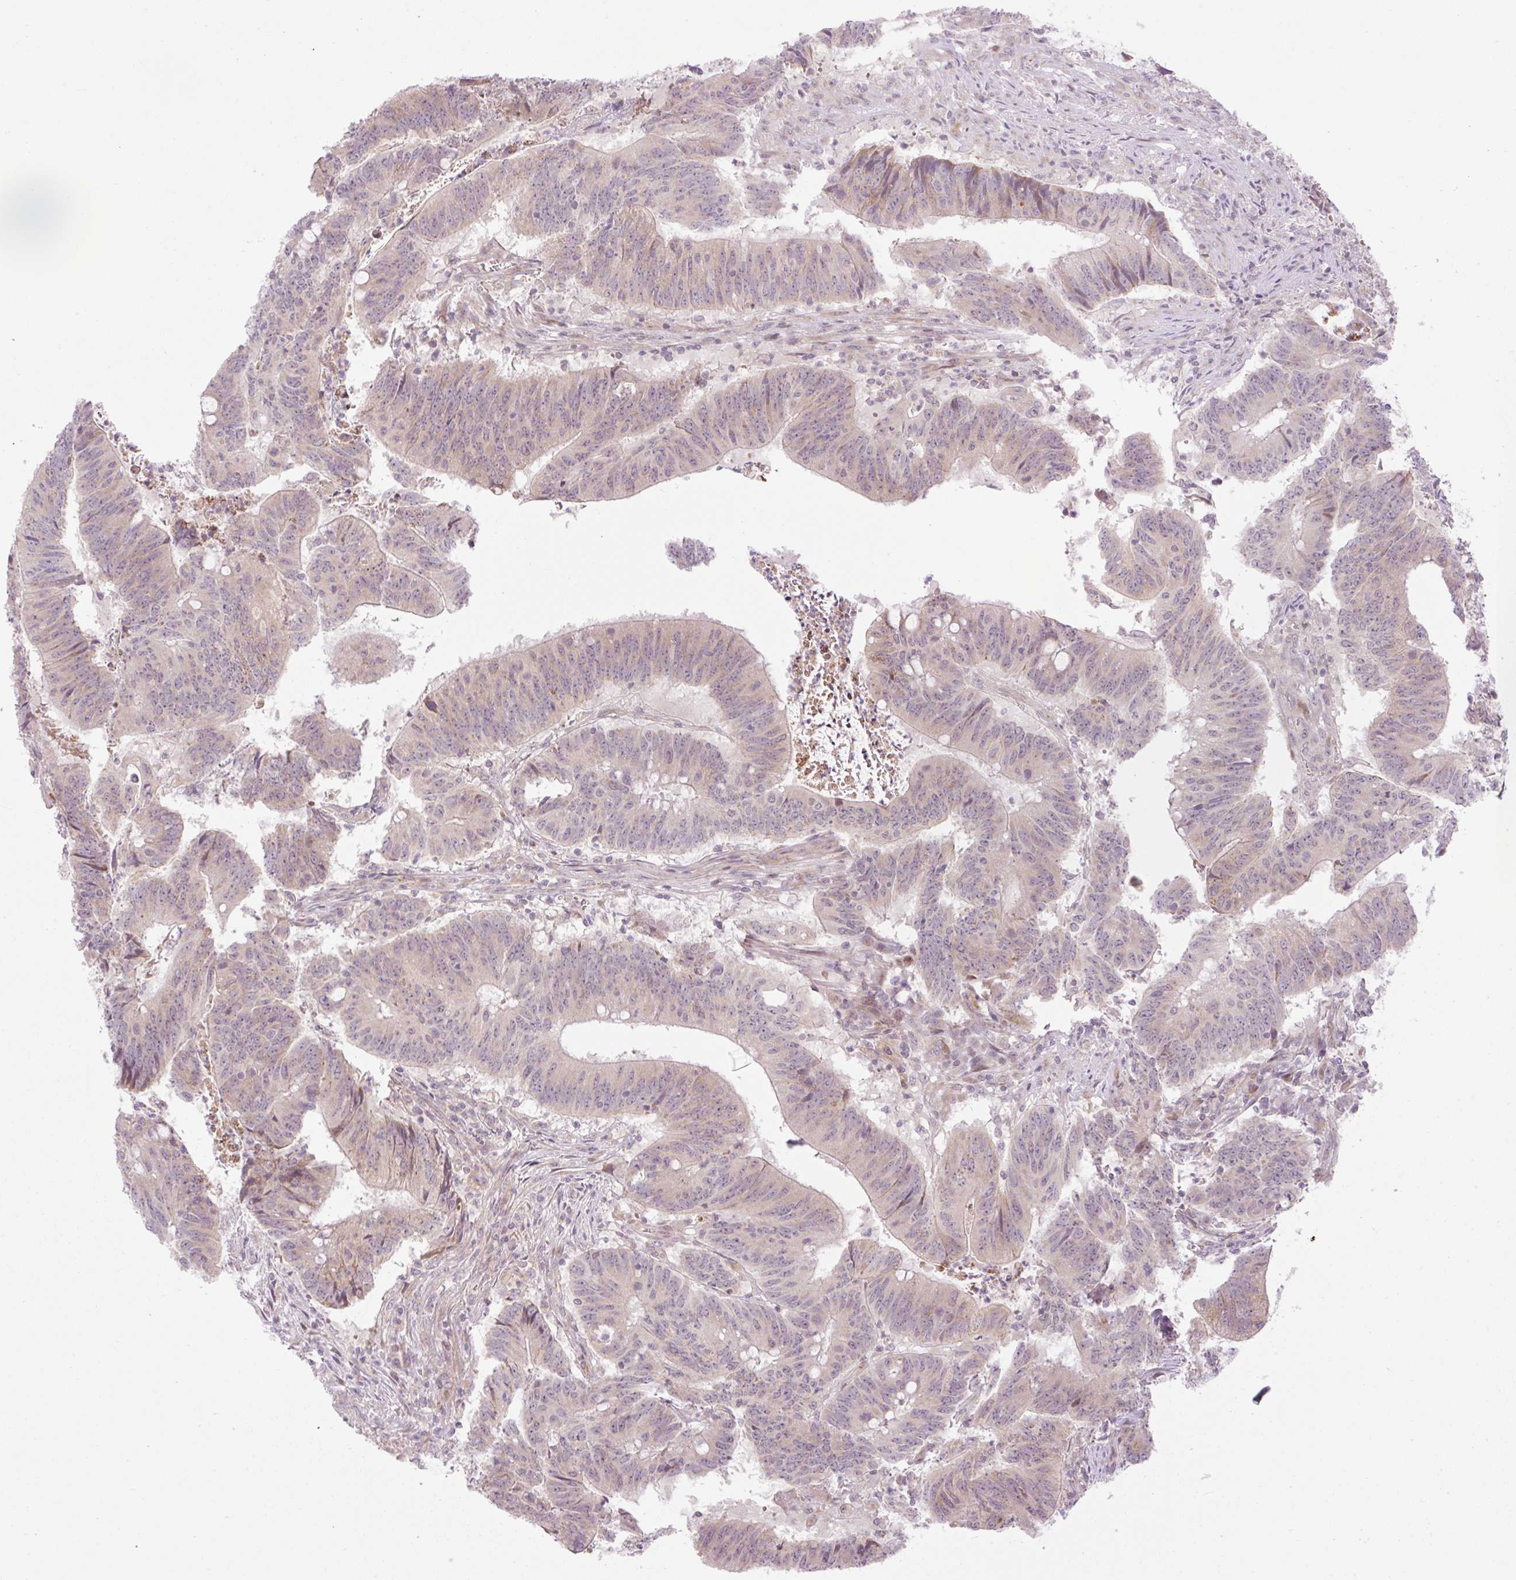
{"staining": {"intensity": "moderate", "quantity": "25%-75%", "location": "cytoplasmic/membranous"}, "tissue": "colorectal cancer", "cell_type": "Tumor cells", "image_type": "cancer", "snomed": [{"axis": "morphology", "description": "Adenocarcinoma, NOS"}, {"axis": "topography", "description": "Colon"}], "caption": "Human colorectal adenocarcinoma stained with a protein marker displays moderate staining in tumor cells.", "gene": "ZNF394", "patient": {"sex": "female", "age": 87}}